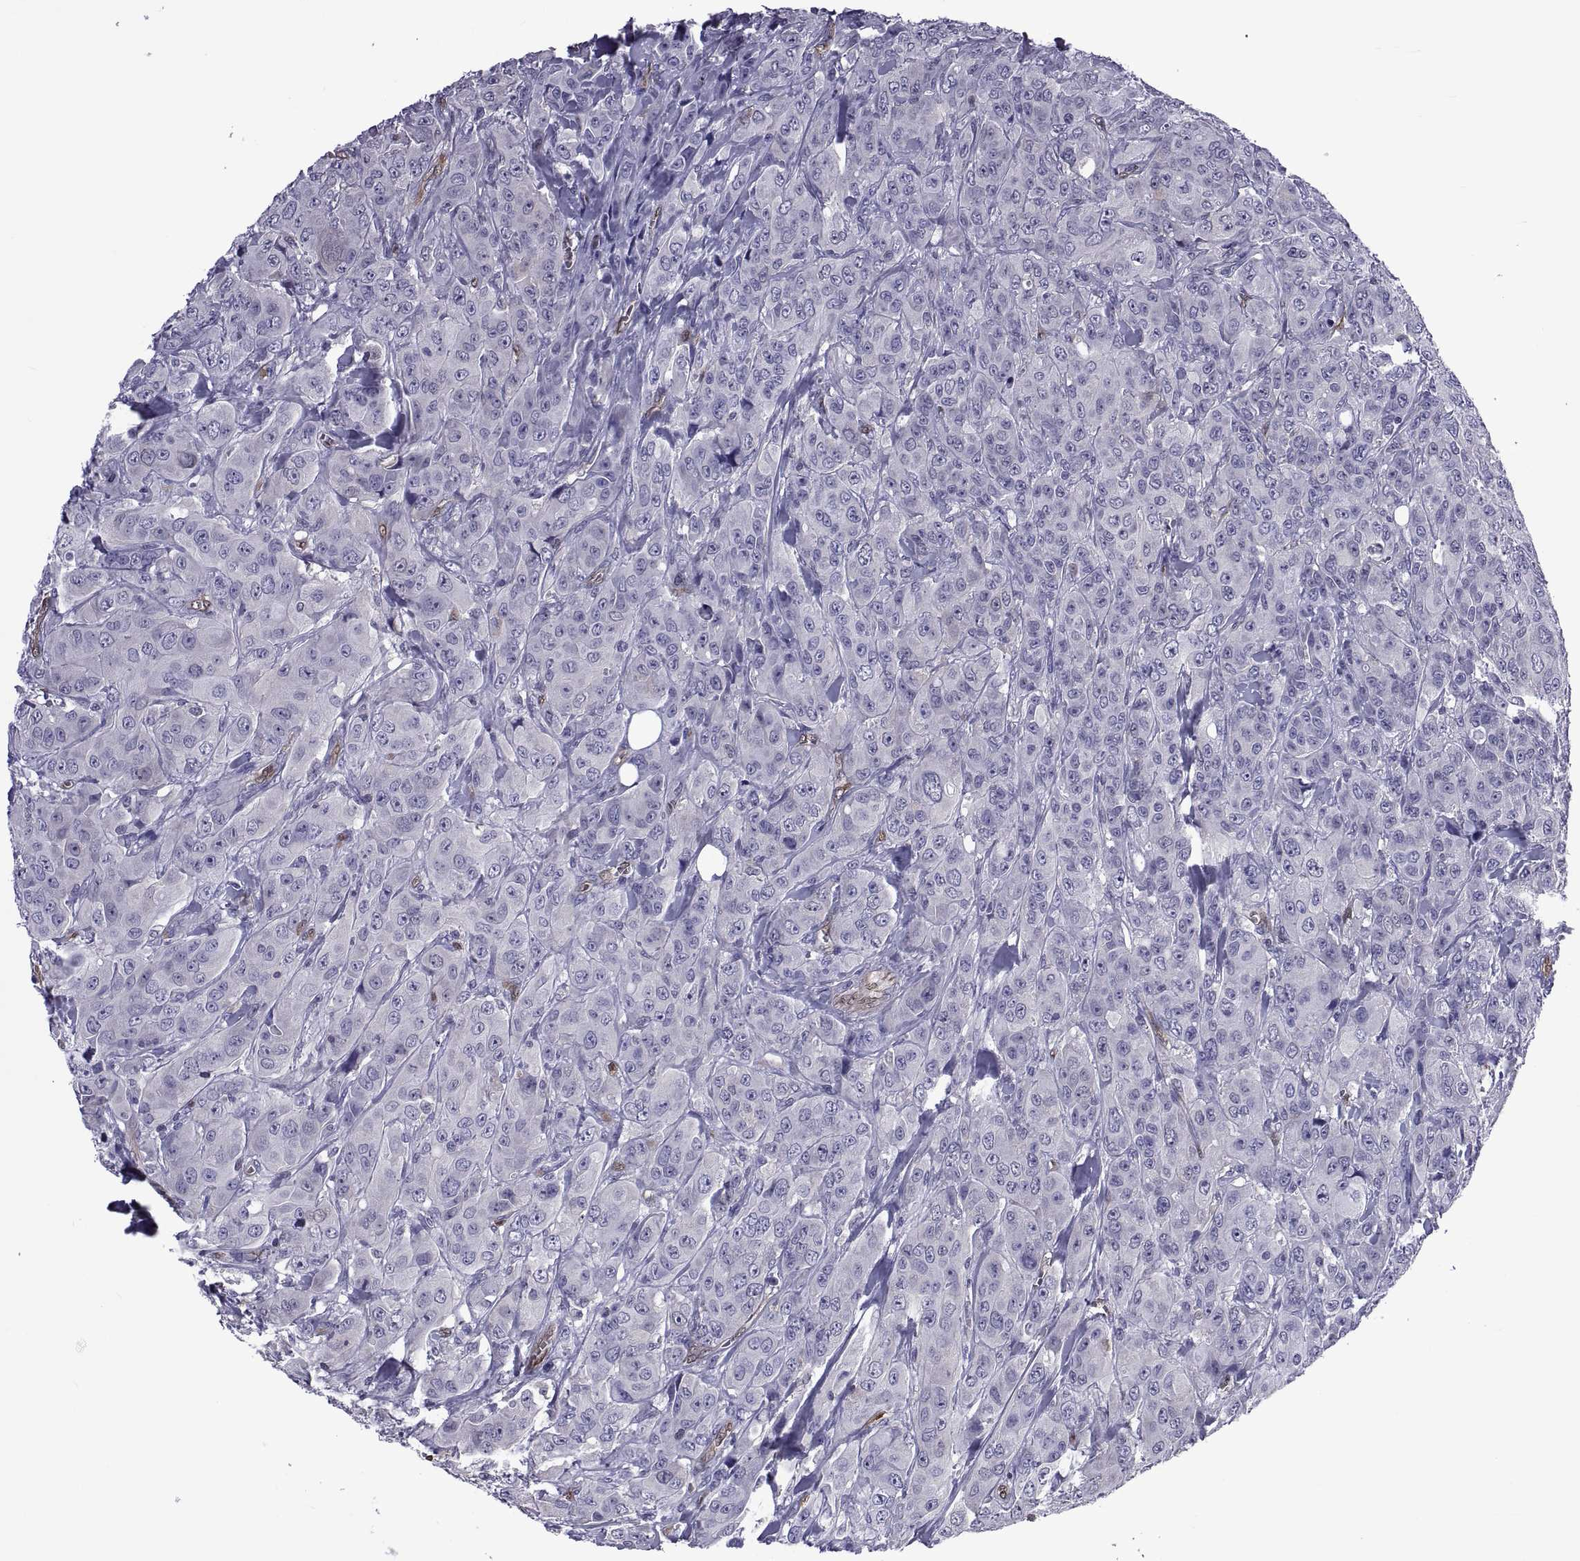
{"staining": {"intensity": "negative", "quantity": "none", "location": "none"}, "tissue": "breast cancer", "cell_type": "Tumor cells", "image_type": "cancer", "snomed": [{"axis": "morphology", "description": "Duct carcinoma"}, {"axis": "topography", "description": "Breast"}], "caption": "An IHC micrograph of breast cancer (intraductal carcinoma) is shown. There is no staining in tumor cells of breast cancer (intraductal carcinoma).", "gene": "LCN9", "patient": {"sex": "female", "age": 43}}